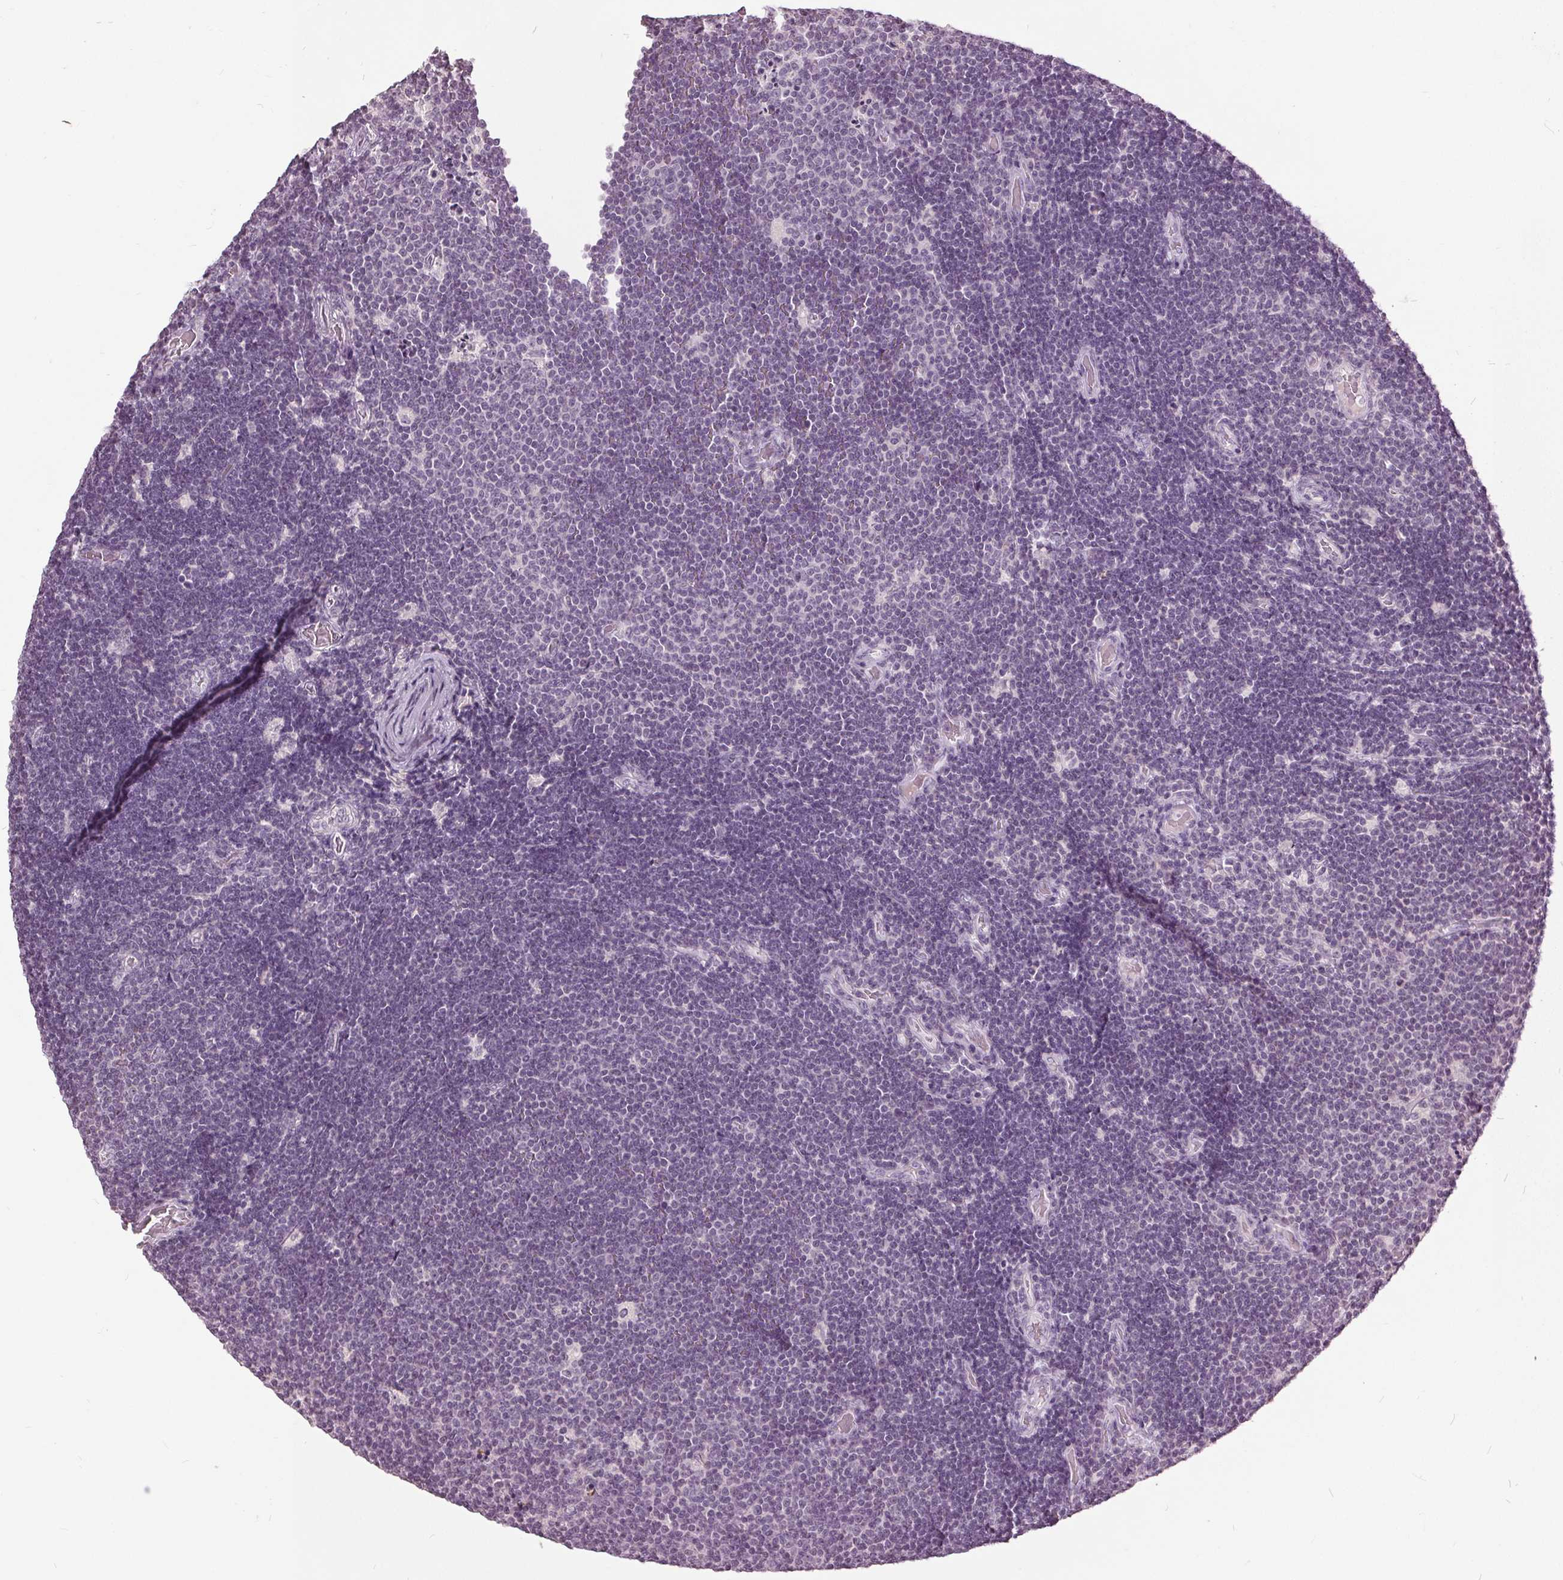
{"staining": {"intensity": "negative", "quantity": "none", "location": "none"}, "tissue": "lymphoma", "cell_type": "Tumor cells", "image_type": "cancer", "snomed": [{"axis": "morphology", "description": "Malignant lymphoma, non-Hodgkin's type, Low grade"}, {"axis": "topography", "description": "Brain"}], "caption": "This is an immunohistochemistry photomicrograph of low-grade malignant lymphoma, non-Hodgkin's type. There is no staining in tumor cells.", "gene": "CXCL16", "patient": {"sex": "female", "age": 66}}